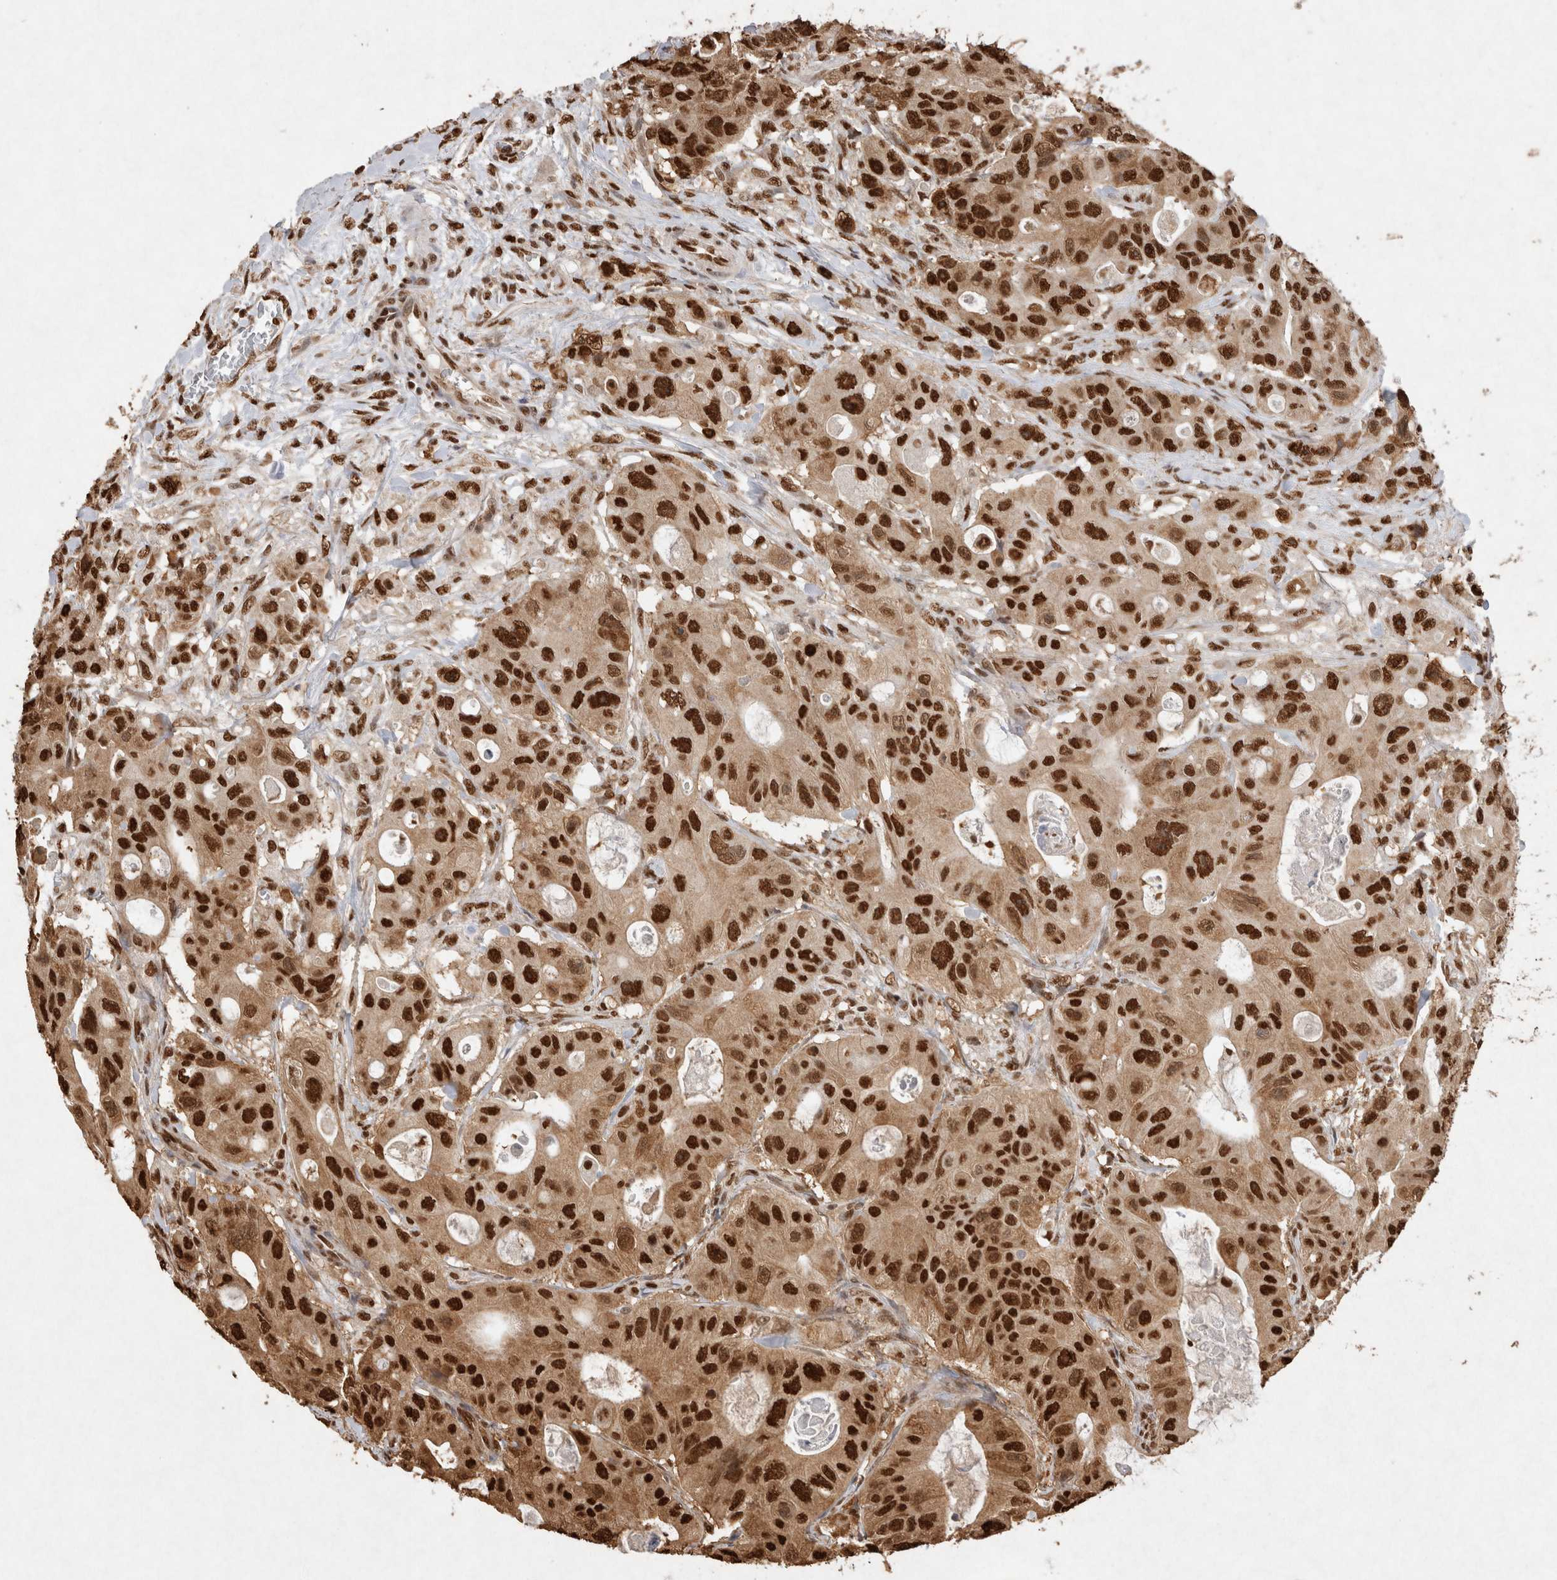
{"staining": {"intensity": "strong", "quantity": ">75%", "location": "nuclear"}, "tissue": "colorectal cancer", "cell_type": "Tumor cells", "image_type": "cancer", "snomed": [{"axis": "morphology", "description": "Adenocarcinoma, NOS"}, {"axis": "topography", "description": "Colon"}], "caption": "A brown stain labels strong nuclear staining of a protein in colorectal cancer (adenocarcinoma) tumor cells. (Stains: DAB (3,3'-diaminobenzidine) in brown, nuclei in blue, Microscopy: brightfield microscopy at high magnification).", "gene": "HDGF", "patient": {"sex": "female", "age": 46}}